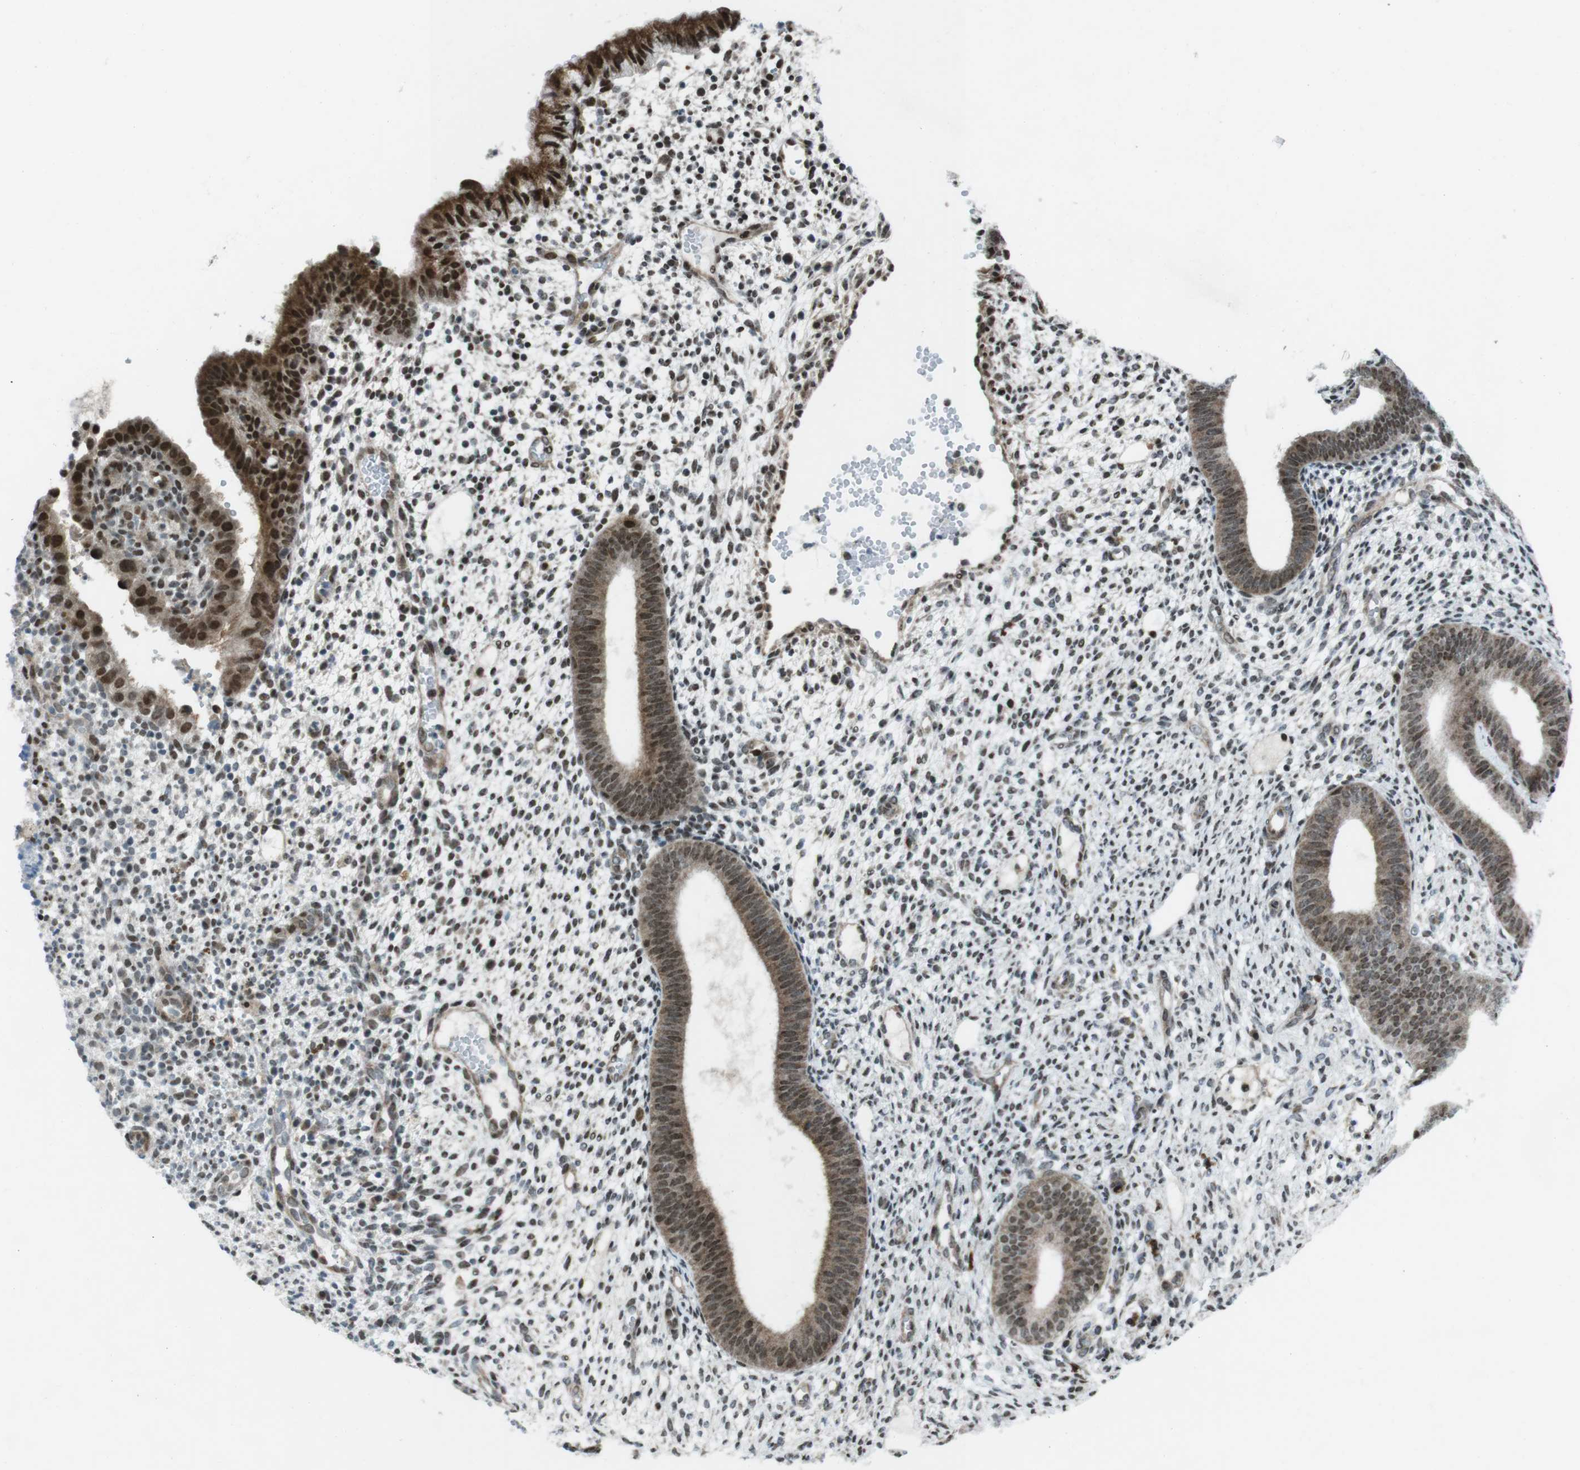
{"staining": {"intensity": "weak", "quantity": "25%-75%", "location": "cytoplasmic/membranous,nuclear"}, "tissue": "endometrium", "cell_type": "Cells in endometrial stroma", "image_type": "normal", "snomed": [{"axis": "morphology", "description": "Normal tissue, NOS"}, {"axis": "topography", "description": "Endometrium"}], "caption": "Cells in endometrial stroma show low levels of weak cytoplasmic/membranous,nuclear staining in approximately 25%-75% of cells in unremarkable human endometrium. The staining was performed using DAB (3,3'-diaminobenzidine) to visualize the protein expression in brown, while the nuclei were stained in blue with hematoxylin (Magnification: 20x).", "gene": "PBRM1", "patient": {"sex": "female", "age": 35}}